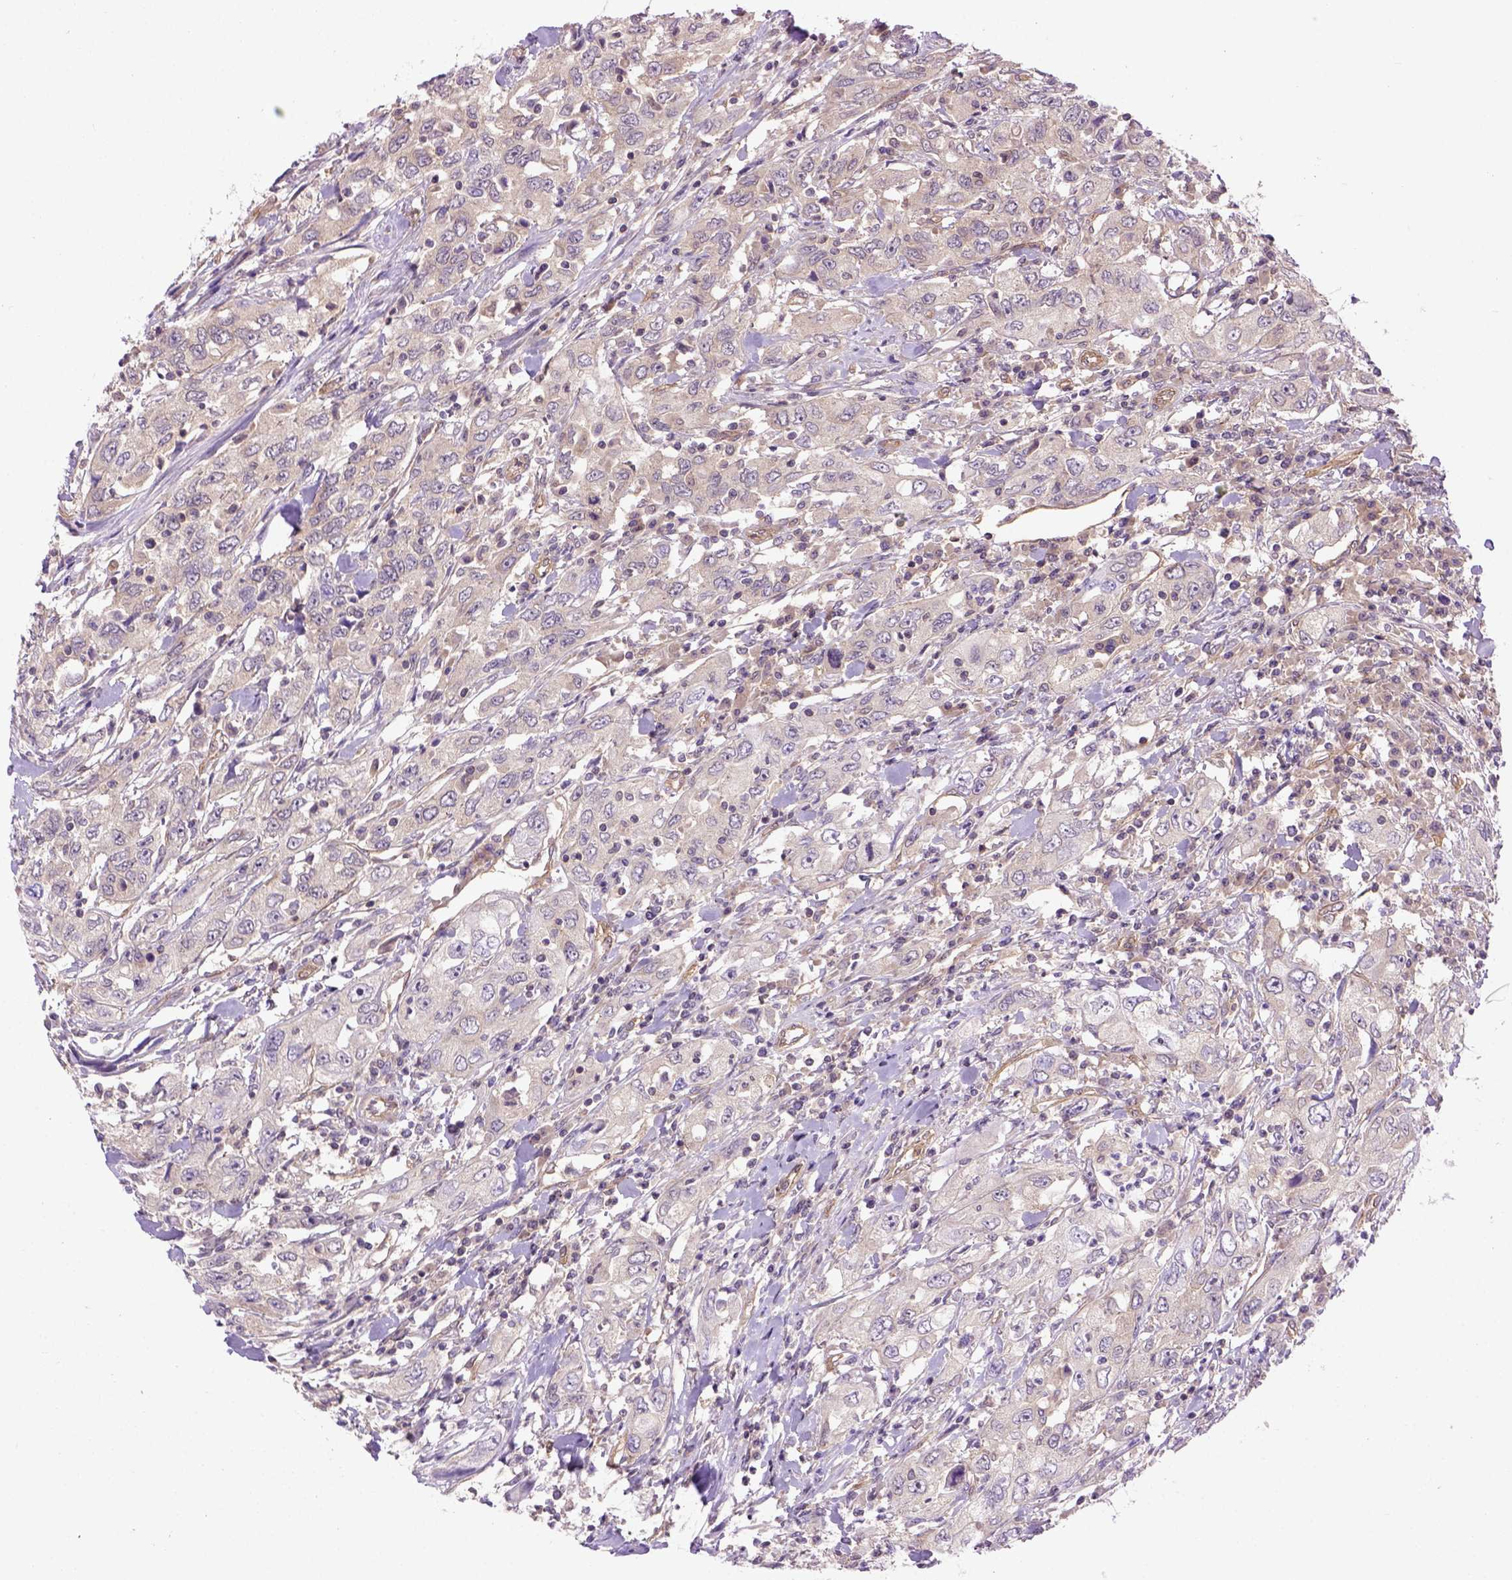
{"staining": {"intensity": "negative", "quantity": "none", "location": "none"}, "tissue": "urothelial cancer", "cell_type": "Tumor cells", "image_type": "cancer", "snomed": [{"axis": "morphology", "description": "Urothelial carcinoma, High grade"}, {"axis": "topography", "description": "Urinary bladder"}], "caption": "There is no significant positivity in tumor cells of urothelial cancer.", "gene": "CASKIN2", "patient": {"sex": "male", "age": 76}}